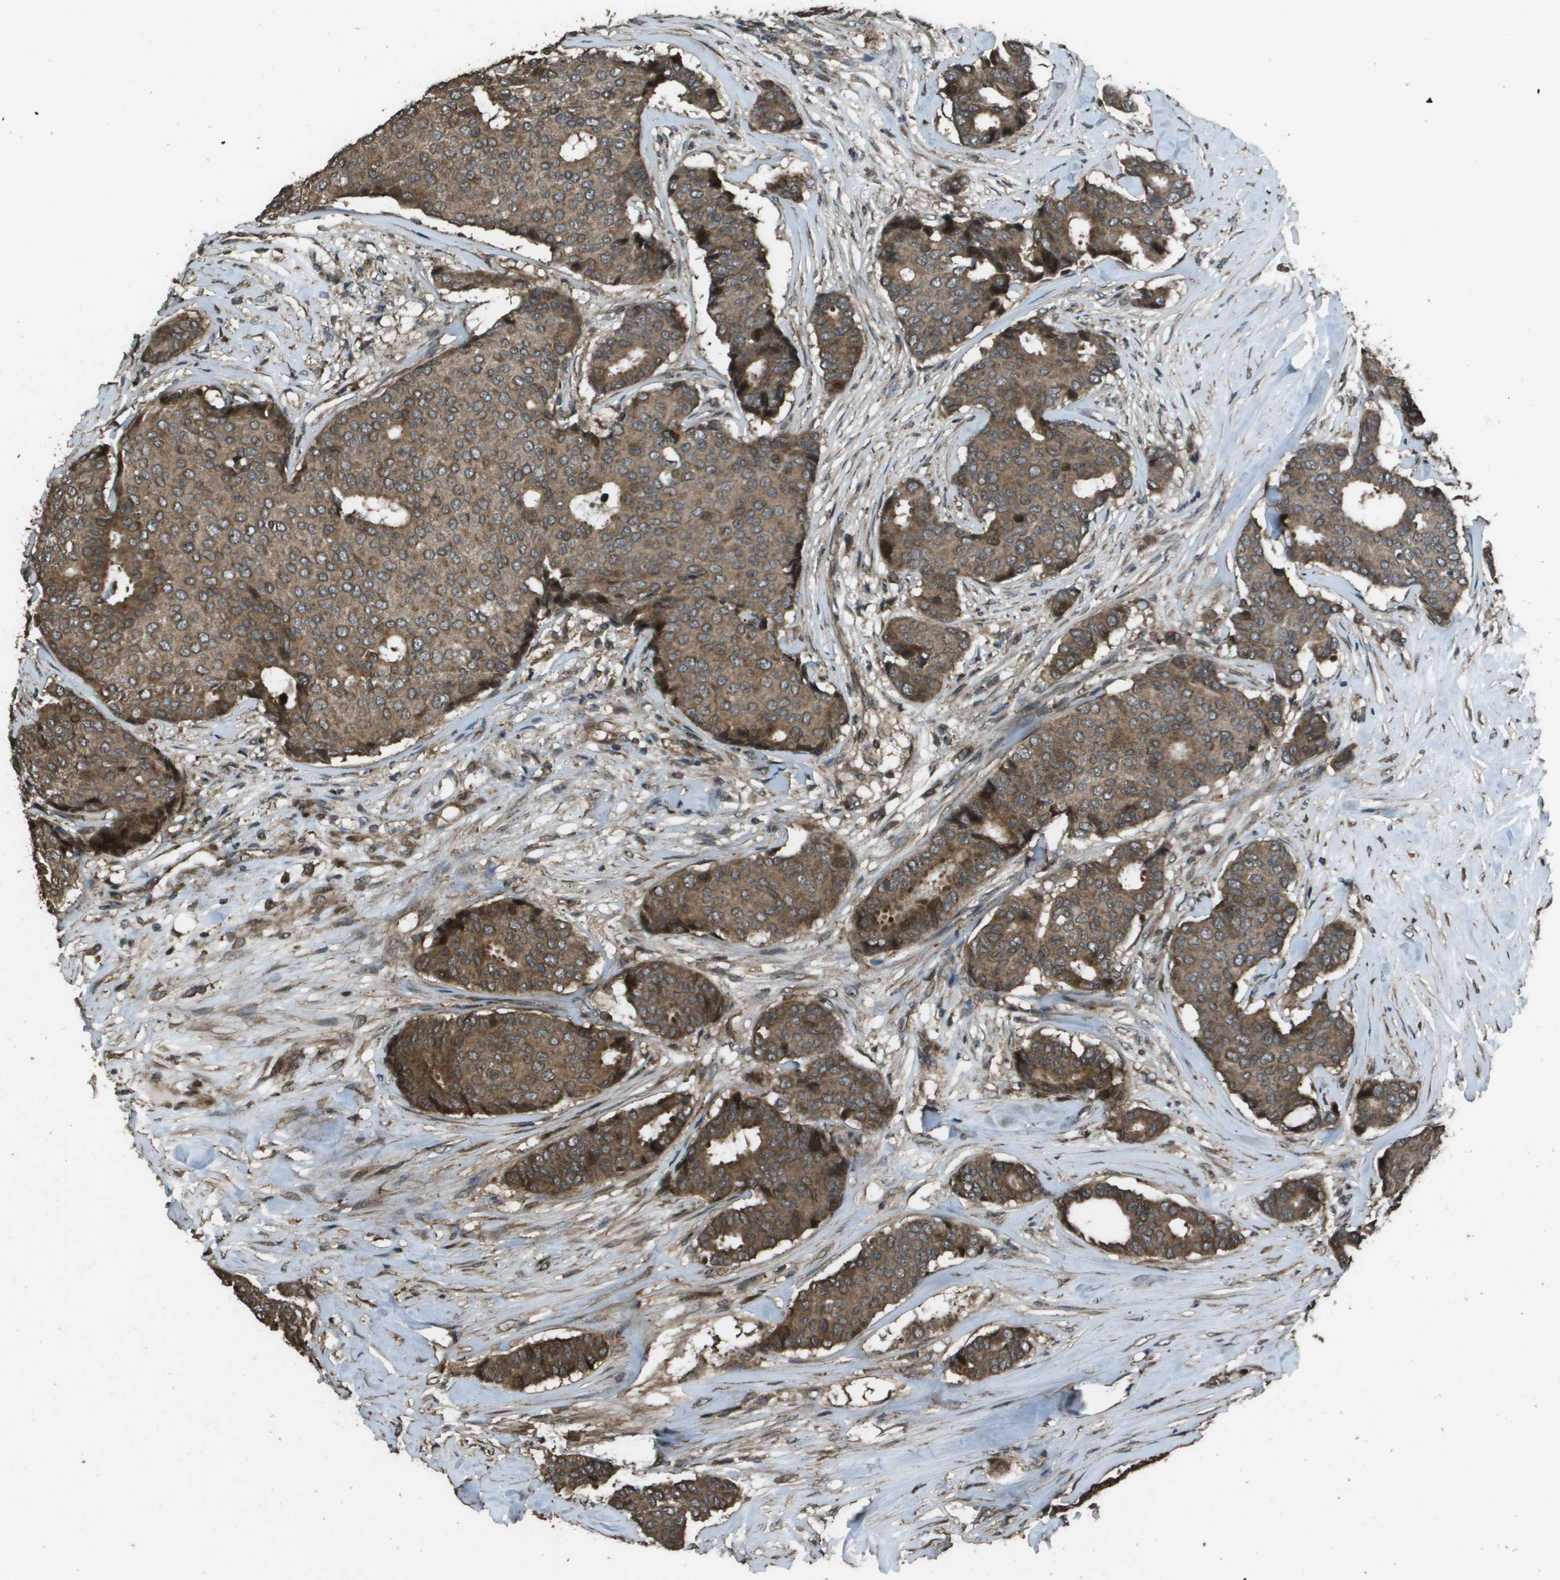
{"staining": {"intensity": "moderate", "quantity": ">75%", "location": "cytoplasmic/membranous"}, "tissue": "breast cancer", "cell_type": "Tumor cells", "image_type": "cancer", "snomed": [{"axis": "morphology", "description": "Duct carcinoma"}, {"axis": "topography", "description": "Breast"}], "caption": "Invasive ductal carcinoma (breast) was stained to show a protein in brown. There is medium levels of moderate cytoplasmic/membranous staining in approximately >75% of tumor cells.", "gene": "FIG4", "patient": {"sex": "female", "age": 75}}